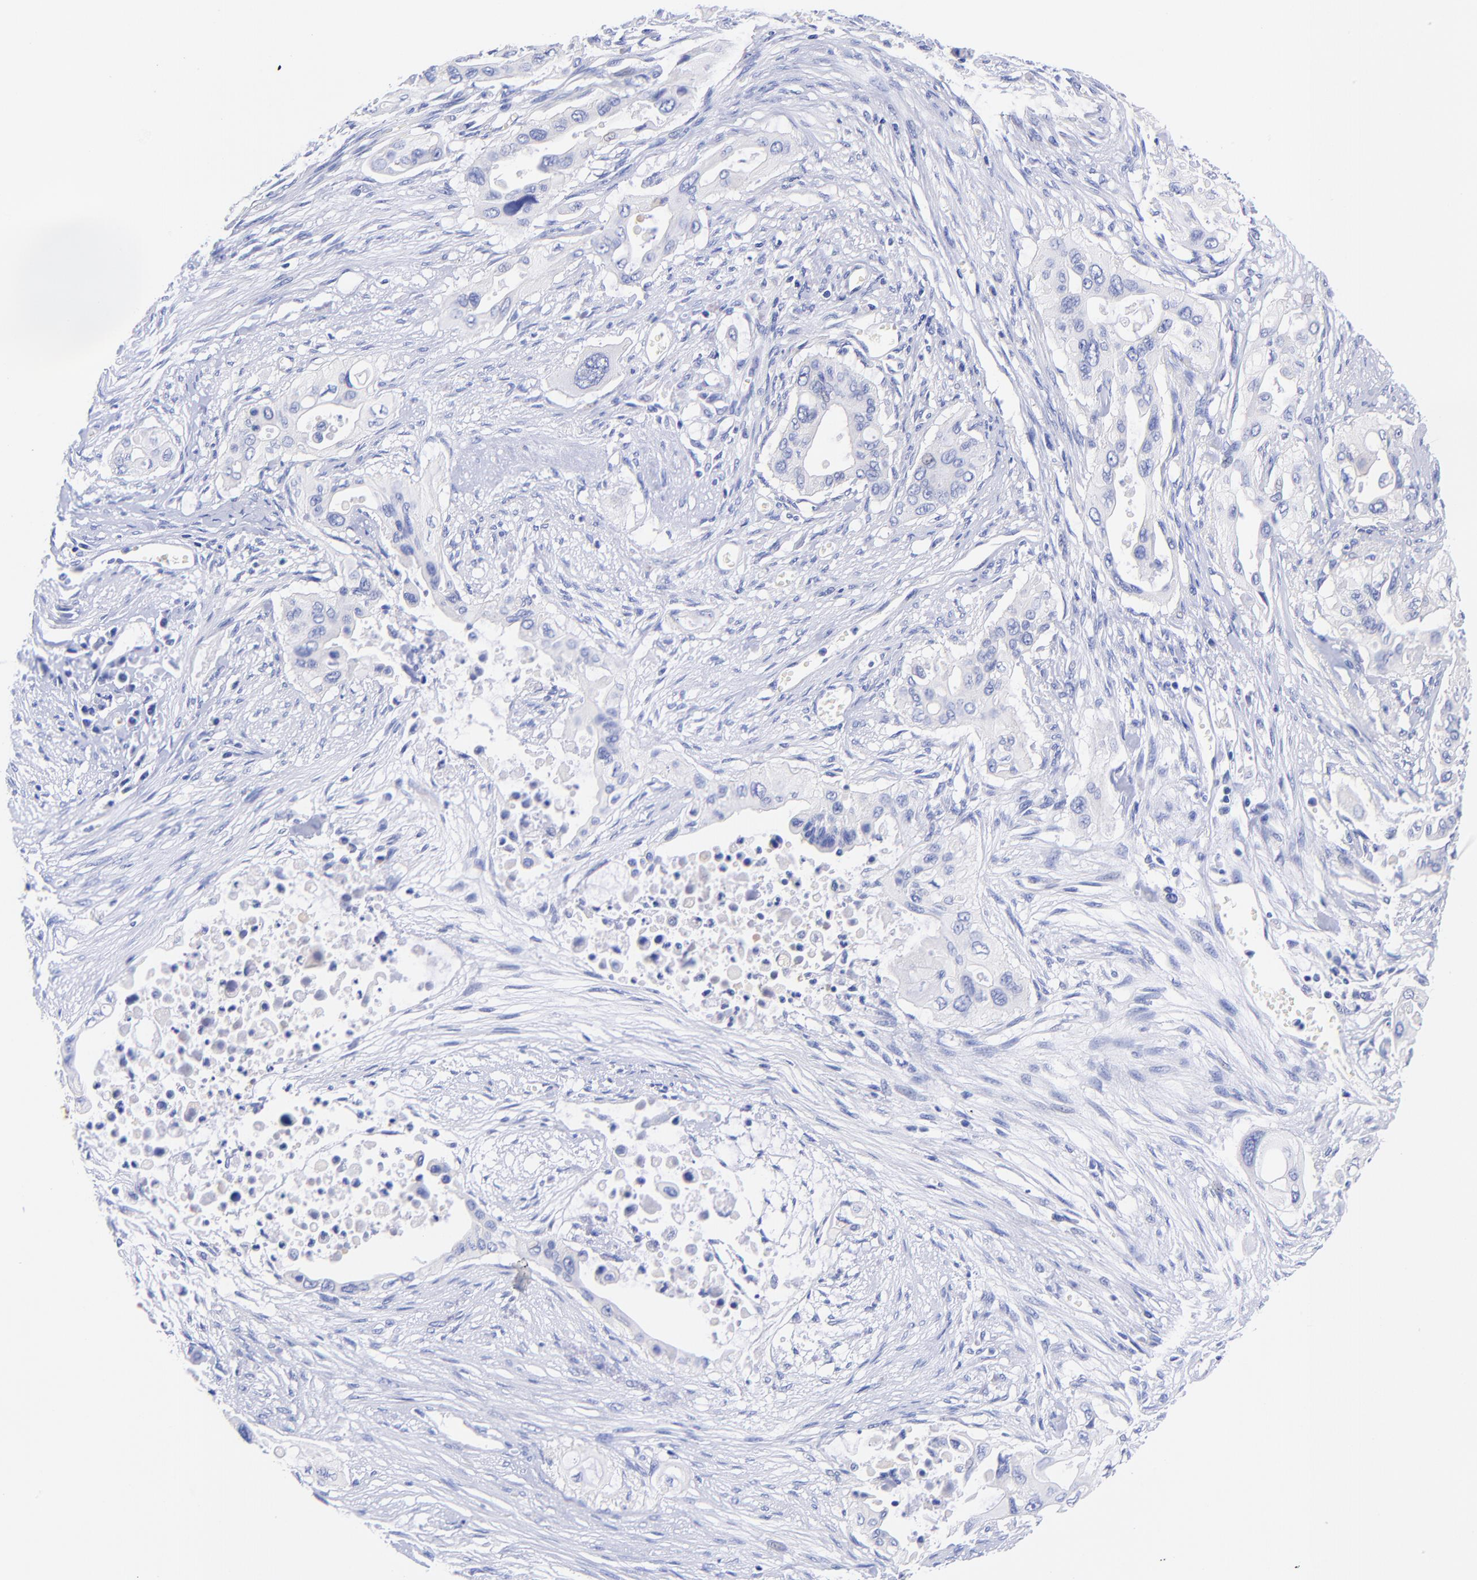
{"staining": {"intensity": "negative", "quantity": "none", "location": "none"}, "tissue": "pancreatic cancer", "cell_type": "Tumor cells", "image_type": "cancer", "snomed": [{"axis": "morphology", "description": "Adenocarcinoma, NOS"}, {"axis": "topography", "description": "Pancreas"}], "caption": "Tumor cells show no significant protein positivity in adenocarcinoma (pancreatic).", "gene": "GPHN", "patient": {"sex": "male", "age": 77}}